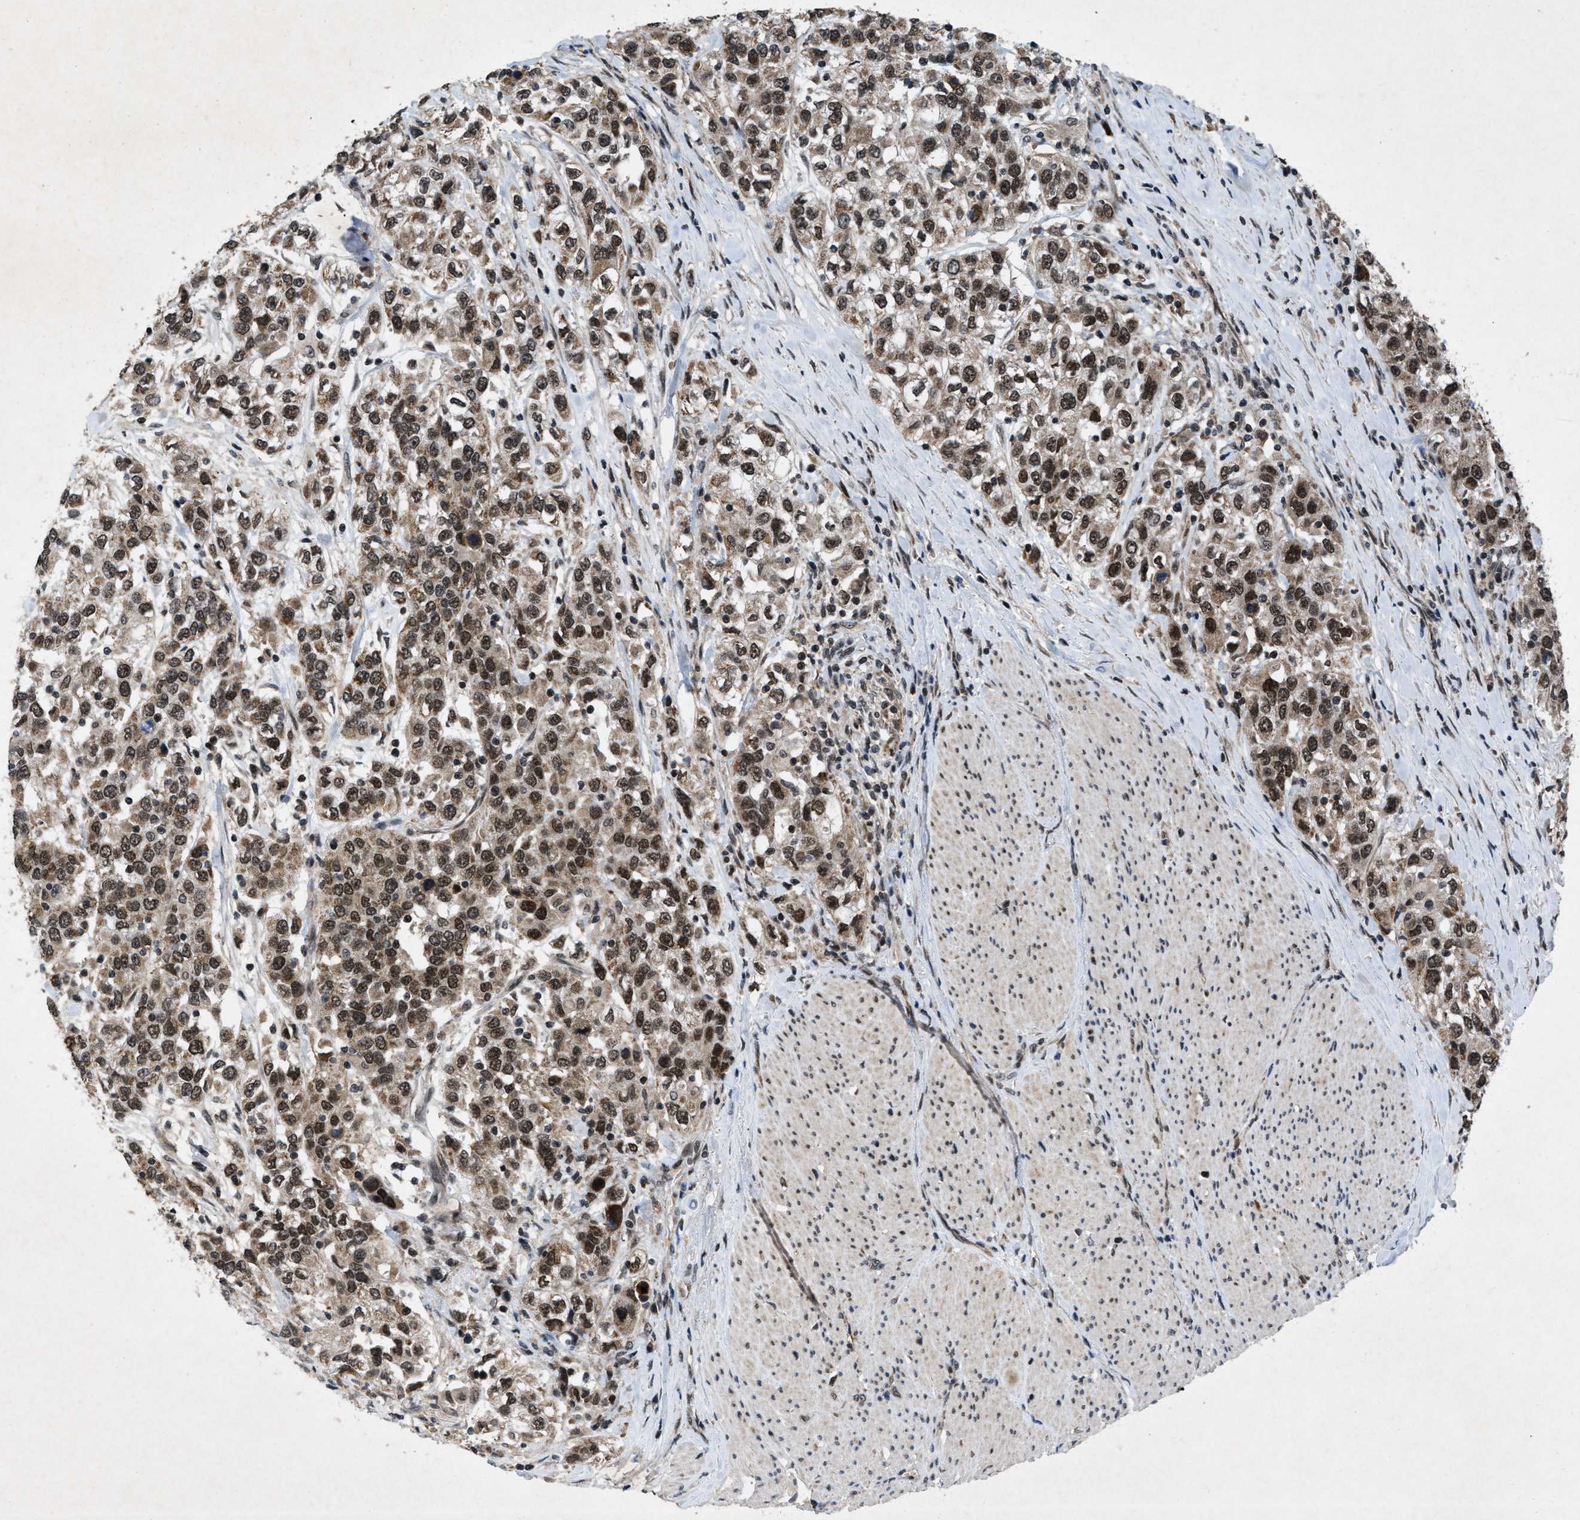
{"staining": {"intensity": "moderate", "quantity": ">75%", "location": "cytoplasmic/membranous,nuclear"}, "tissue": "urothelial cancer", "cell_type": "Tumor cells", "image_type": "cancer", "snomed": [{"axis": "morphology", "description": "Urothelial carcinoma, High grade"}, {"axis": "topography", "description": "Urinary bladder"}], "caption": "Human urothelial cancer stained with a protein marker displays moderate staining in tumor cells.", "gene": "ZNHIT1", "patient": {"sex": "female", "age": 80}}